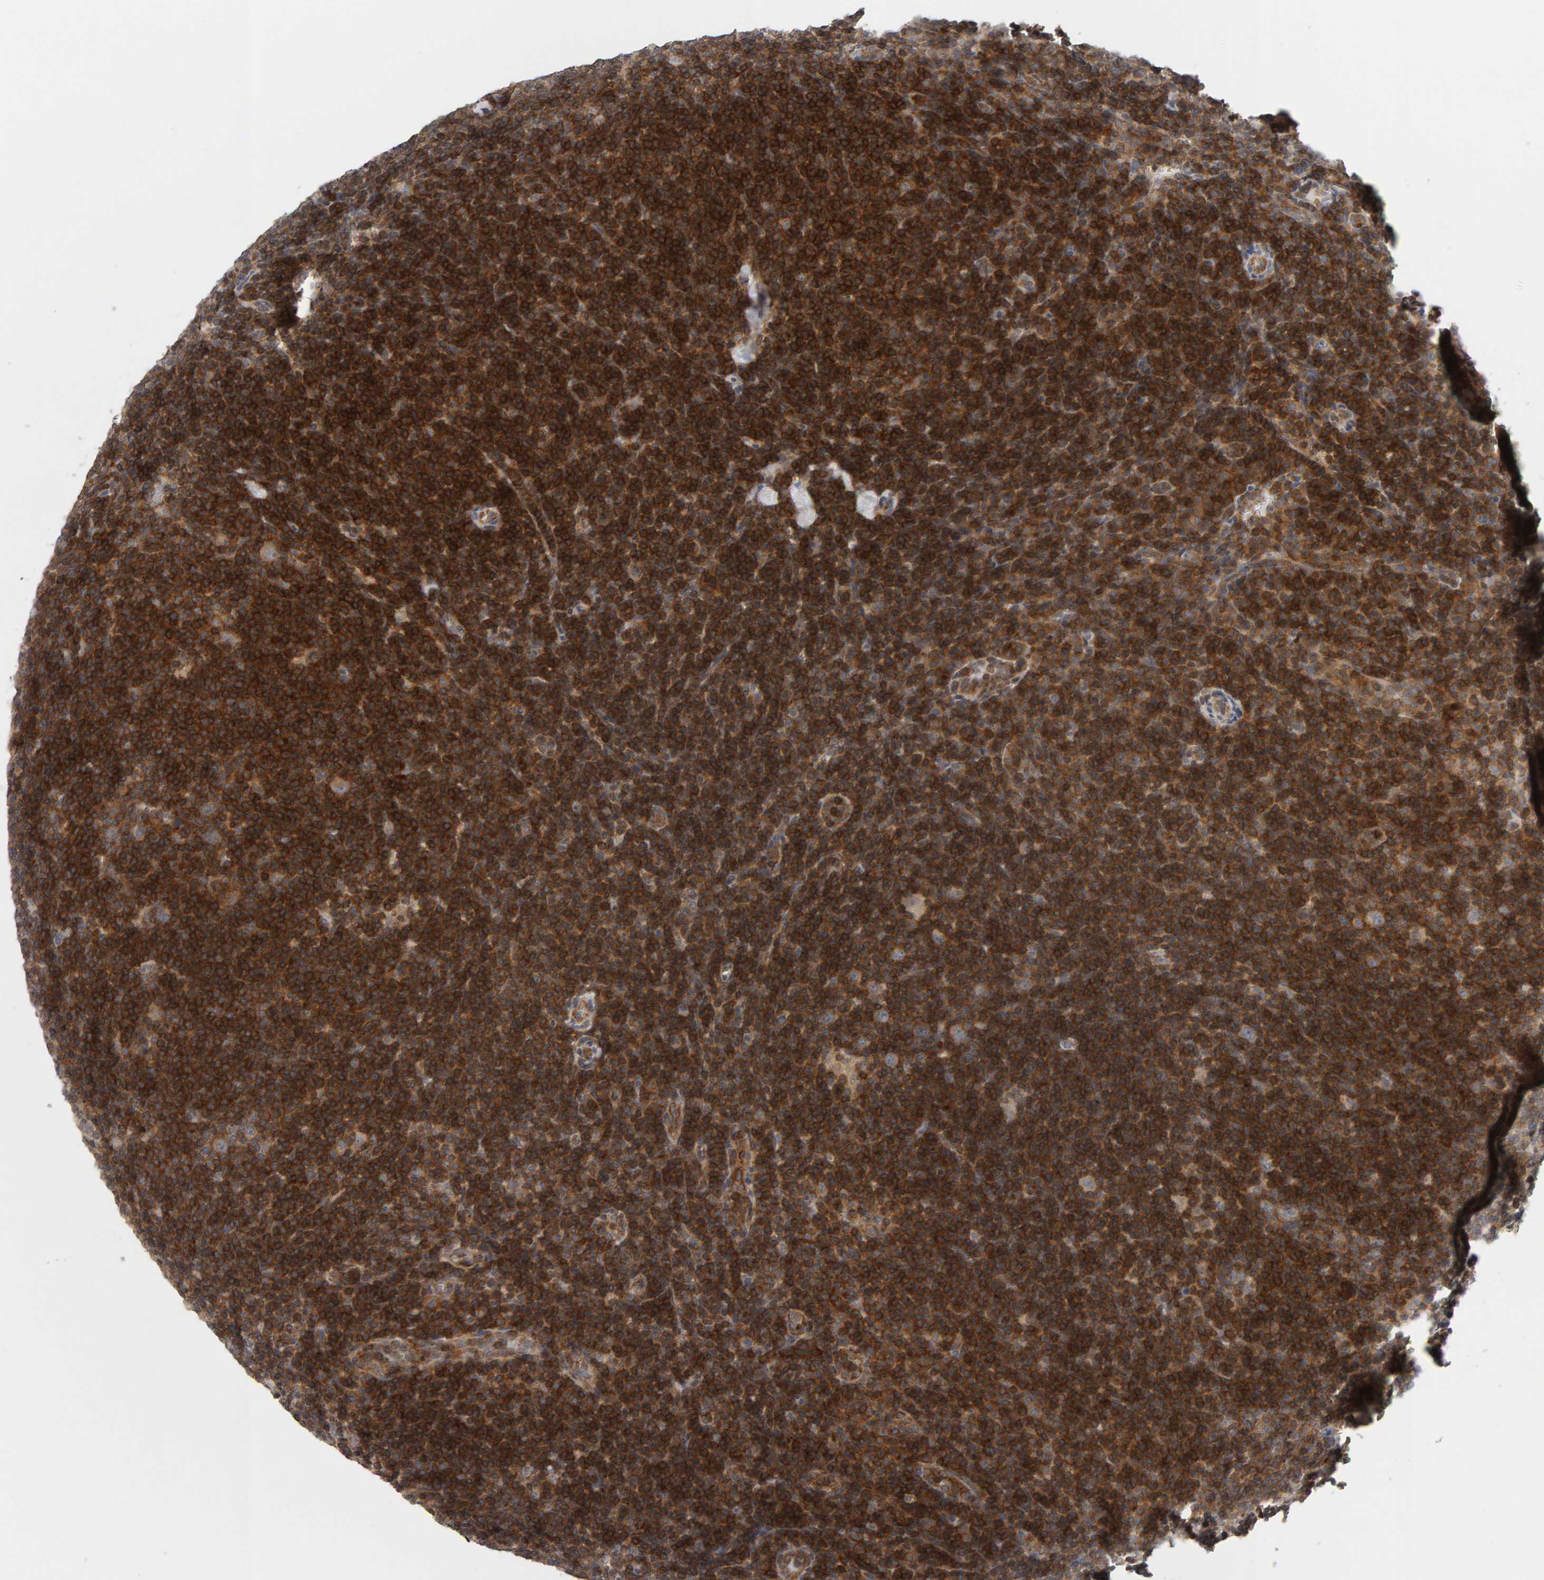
{"staining": {"intensity": "negative", "quantity": "none", "location": "none"}, "tissue": "lymphoma", "cell_type": "Tumor cells", "image_type": "cancer", "snomed": [{"axis": "morphology", "description": "Hodgkin's disease, NOS"}, {"axis": "topography", "description": "Lymph node"}], "caption": "Tumor cells show no significant protein staining in lymphoma.", "gene": "TEFM", "patient": {"sex": "female", "age": 57}}